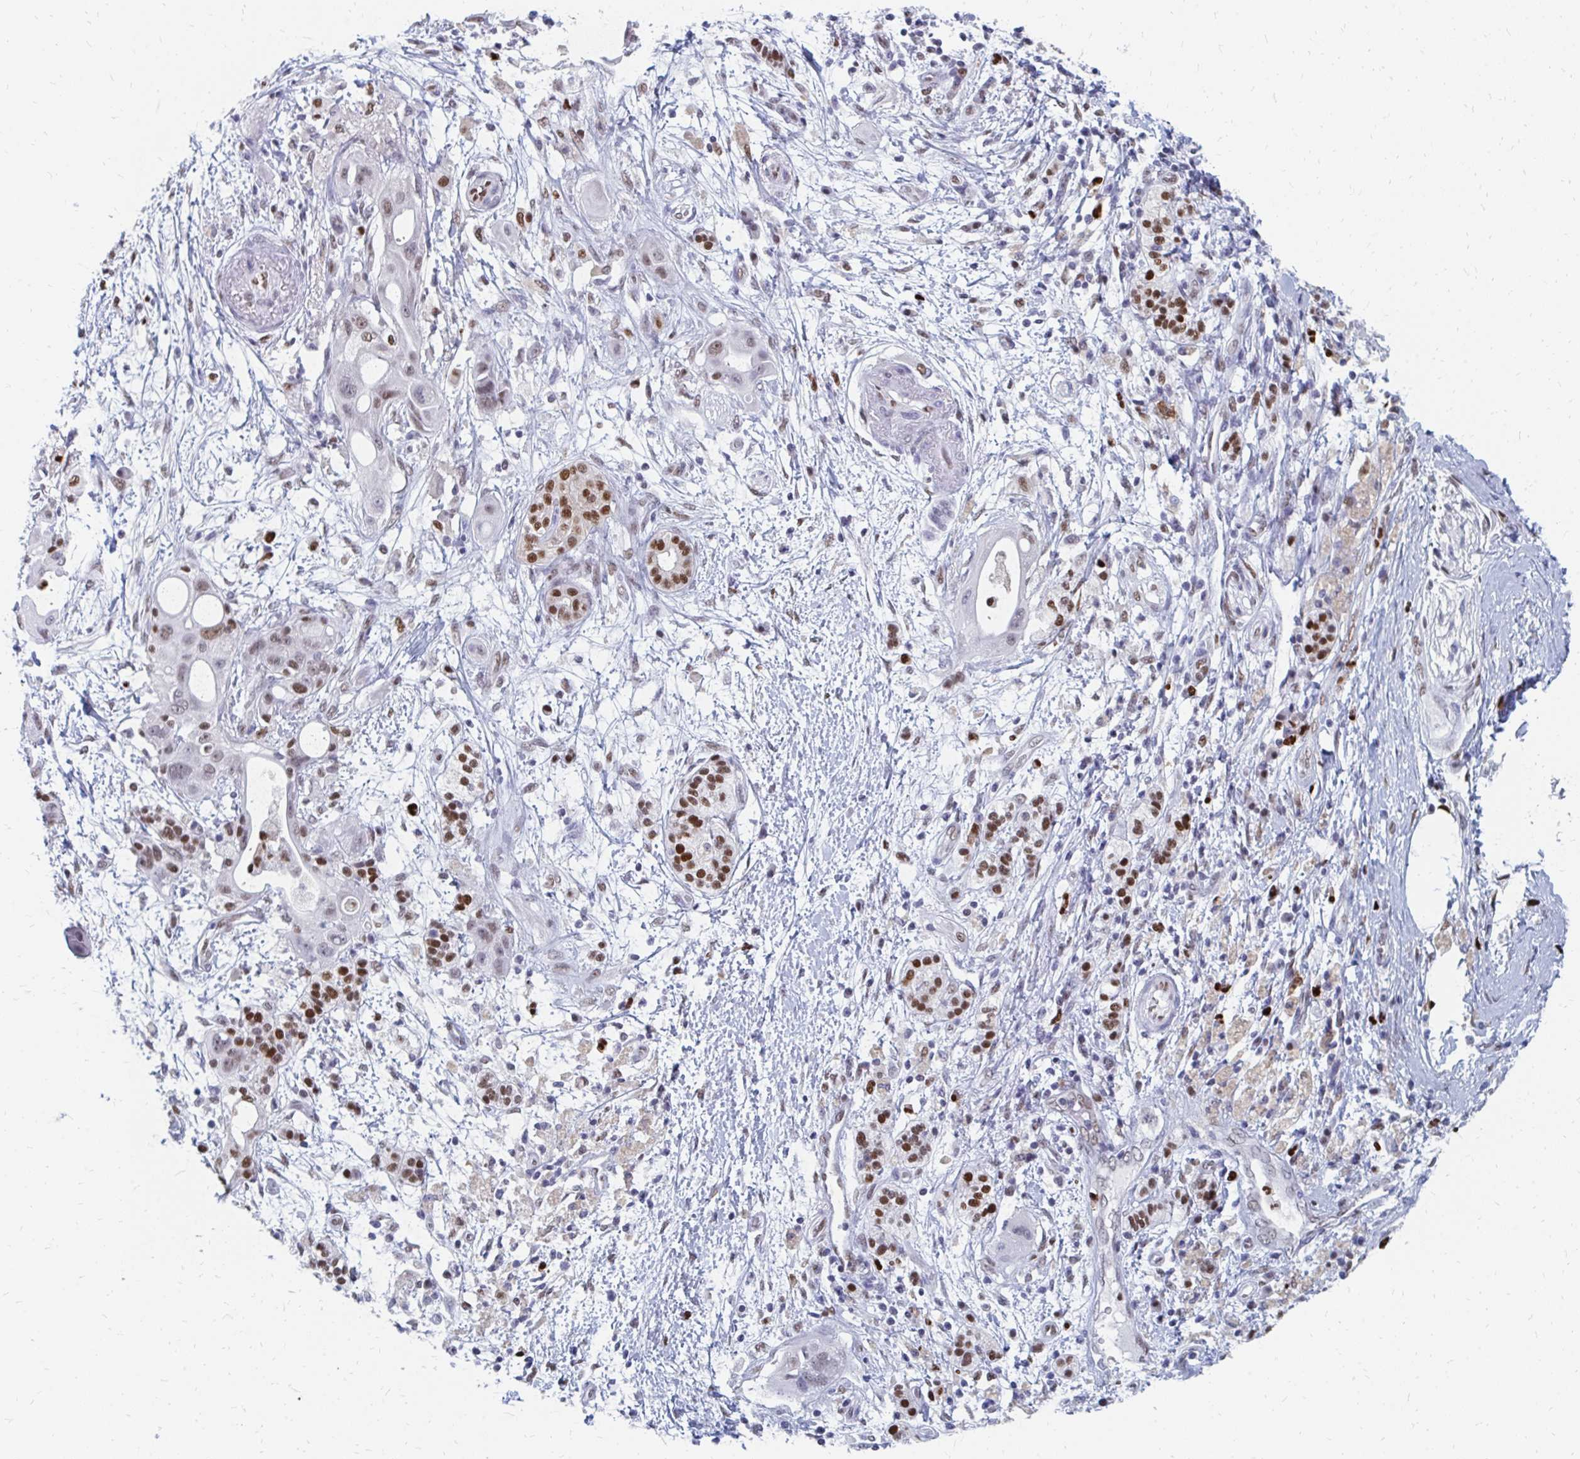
{"staining": {"intensity": "weak", "quantity": "25%-75%", "location": "nuclear"}, "tissue": "pancreatic cancer", "cell_type": "Tumor cells", "image_type": "cancer", "snomed": [{"axis": "morphology", "description": "Adenocarcinoma, NOS"}, {"axis": "topography", "description": "Pancreas"}], "caption": "Brown immunohistochemical staining in adenocarcinoma (pancreatic) reveals weak nuclear positivity in about 25%-75% of tumor cells.", "gene": "PLK3", "patient": {"sex": "male", "age": 68}}